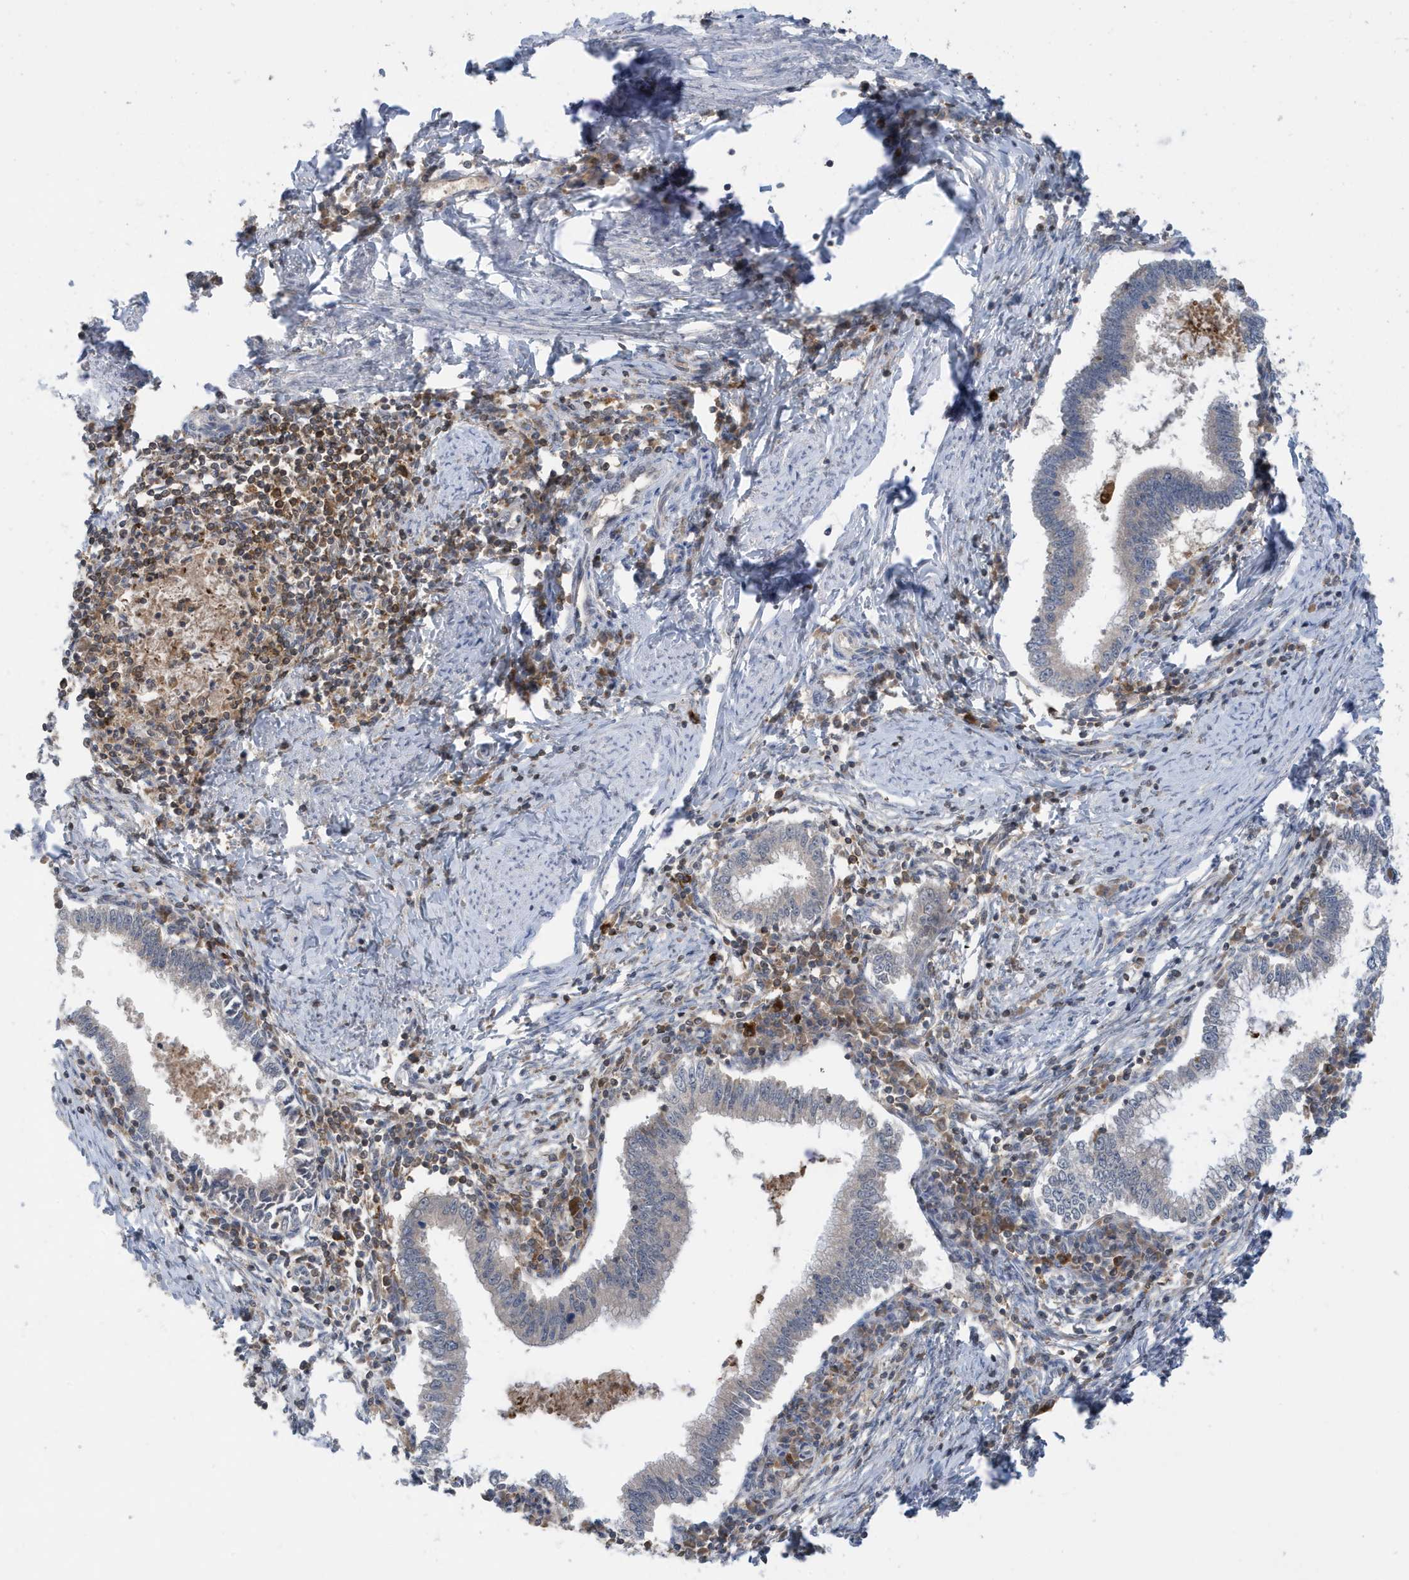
{"staining": {"intensity": "negative", "quantity": "none", "location": "none"}, "tissue": "cervical cancer", "cell_type": "Tumor cells", "image_type": "cancer", "snomed": [{"axis": "morphology", "description": "Adenocarcinoma, NOS"}, {"axis": "topography", "description": "Cervix"}], "caption": "IHC of human cervical adenocarcinoma shows no positivity in tumor cells.", "gene": "NSUN3", "patient": {"sex": "female", "age": 36}}